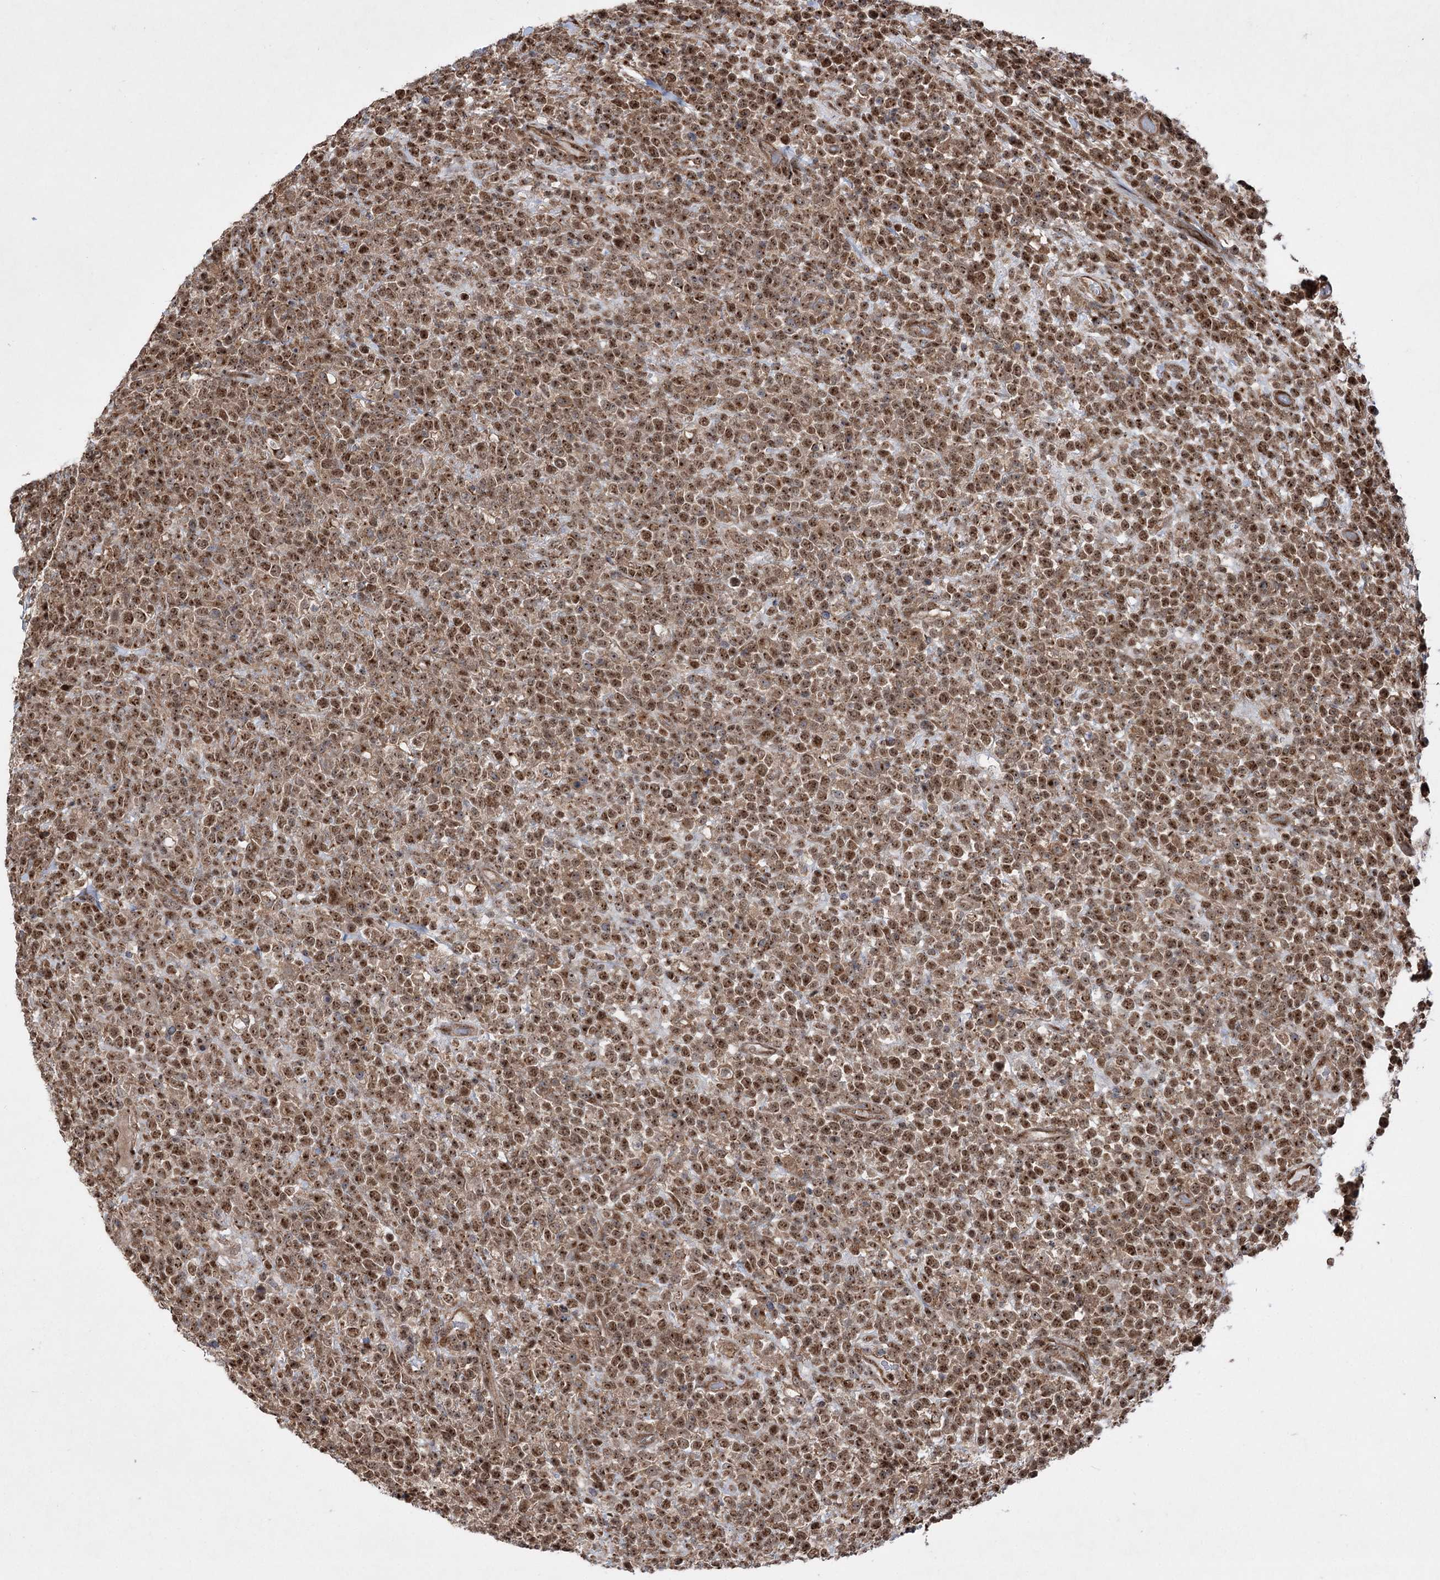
{"staining": {"intensity": "moderate", "quantity": ">75%", "location": "cytoplasmic/membranous,nuclear"}, "tissue": "lymphoma", "cell_type": "Tumor cells", "image_type": "cancer", "snomed": [{"axis": "morphology", "description": "Malignant lymphoma, non-Hodgkin's type, High grade"}, {"axis": "topography", "description": "Colon"}], "caption": "Moderate cytoplasmic/membranous and nuclear expression is seen in about >75% of tumor cells in lymphoma.", "gene": "SERINC5", "patient": {"sex": "female", "age": 53}}